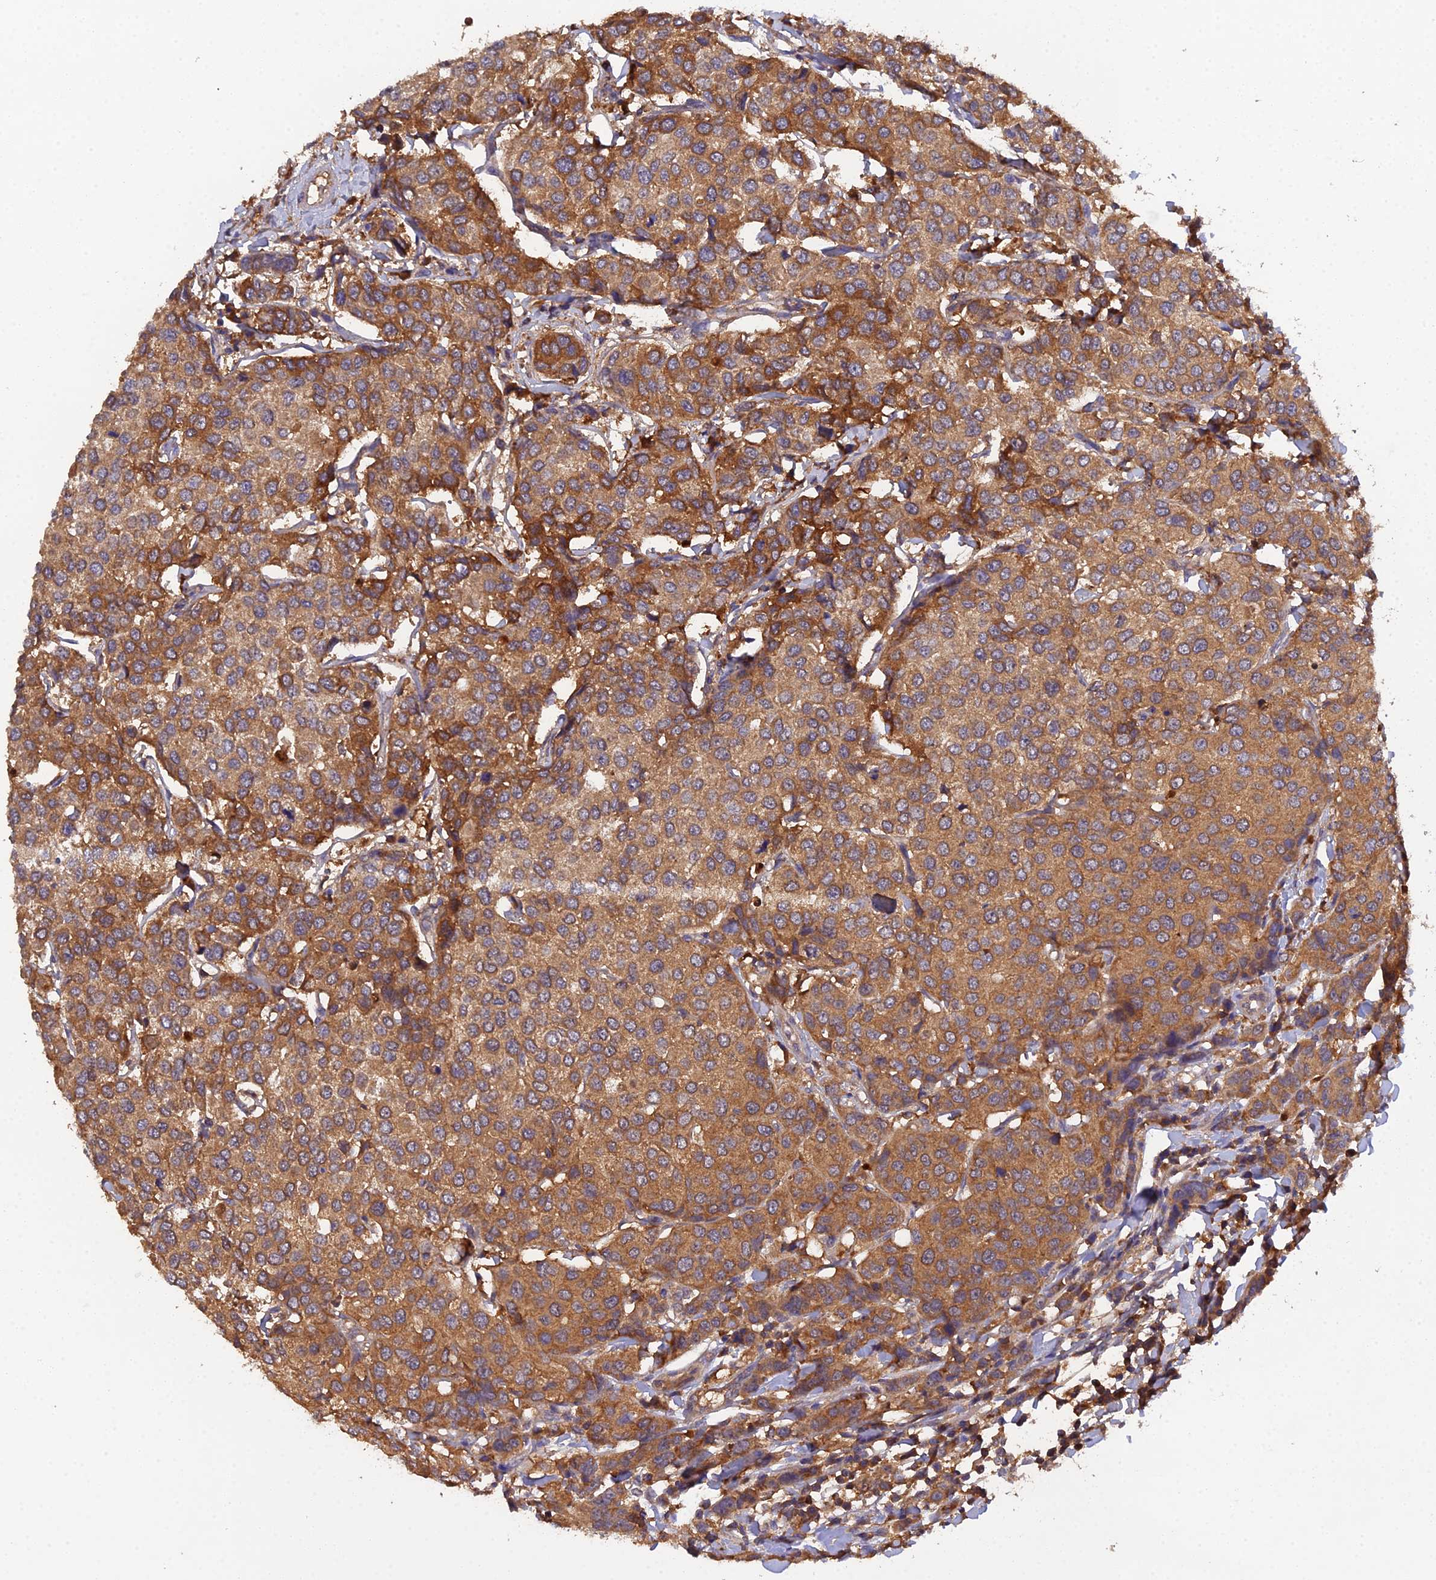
{"staining": {"intensity": "strong", "quantity": "25%-75%", "location": "cytoplasmic/membranous"}, "tissue": "breast cancer", "cell_type": "Tumor cells", "image_type": "cancer", "snomed": [{"axis": "morphology", "description": "Duct carcinoma"}, {"axis": "topography", "description": "Breast"}], "caption": "Protein analysis of invasive ductal carcinoma (breast) tissue exhibits strong cytoplasmic/membranous expression in about 25%-75% of tumor cells. Immunohistochemistry stains the protein of interest in brown and the nuclei are stained blue.", "gene": "TMEM258", "patient": {"sex": "female", "age": 55}}